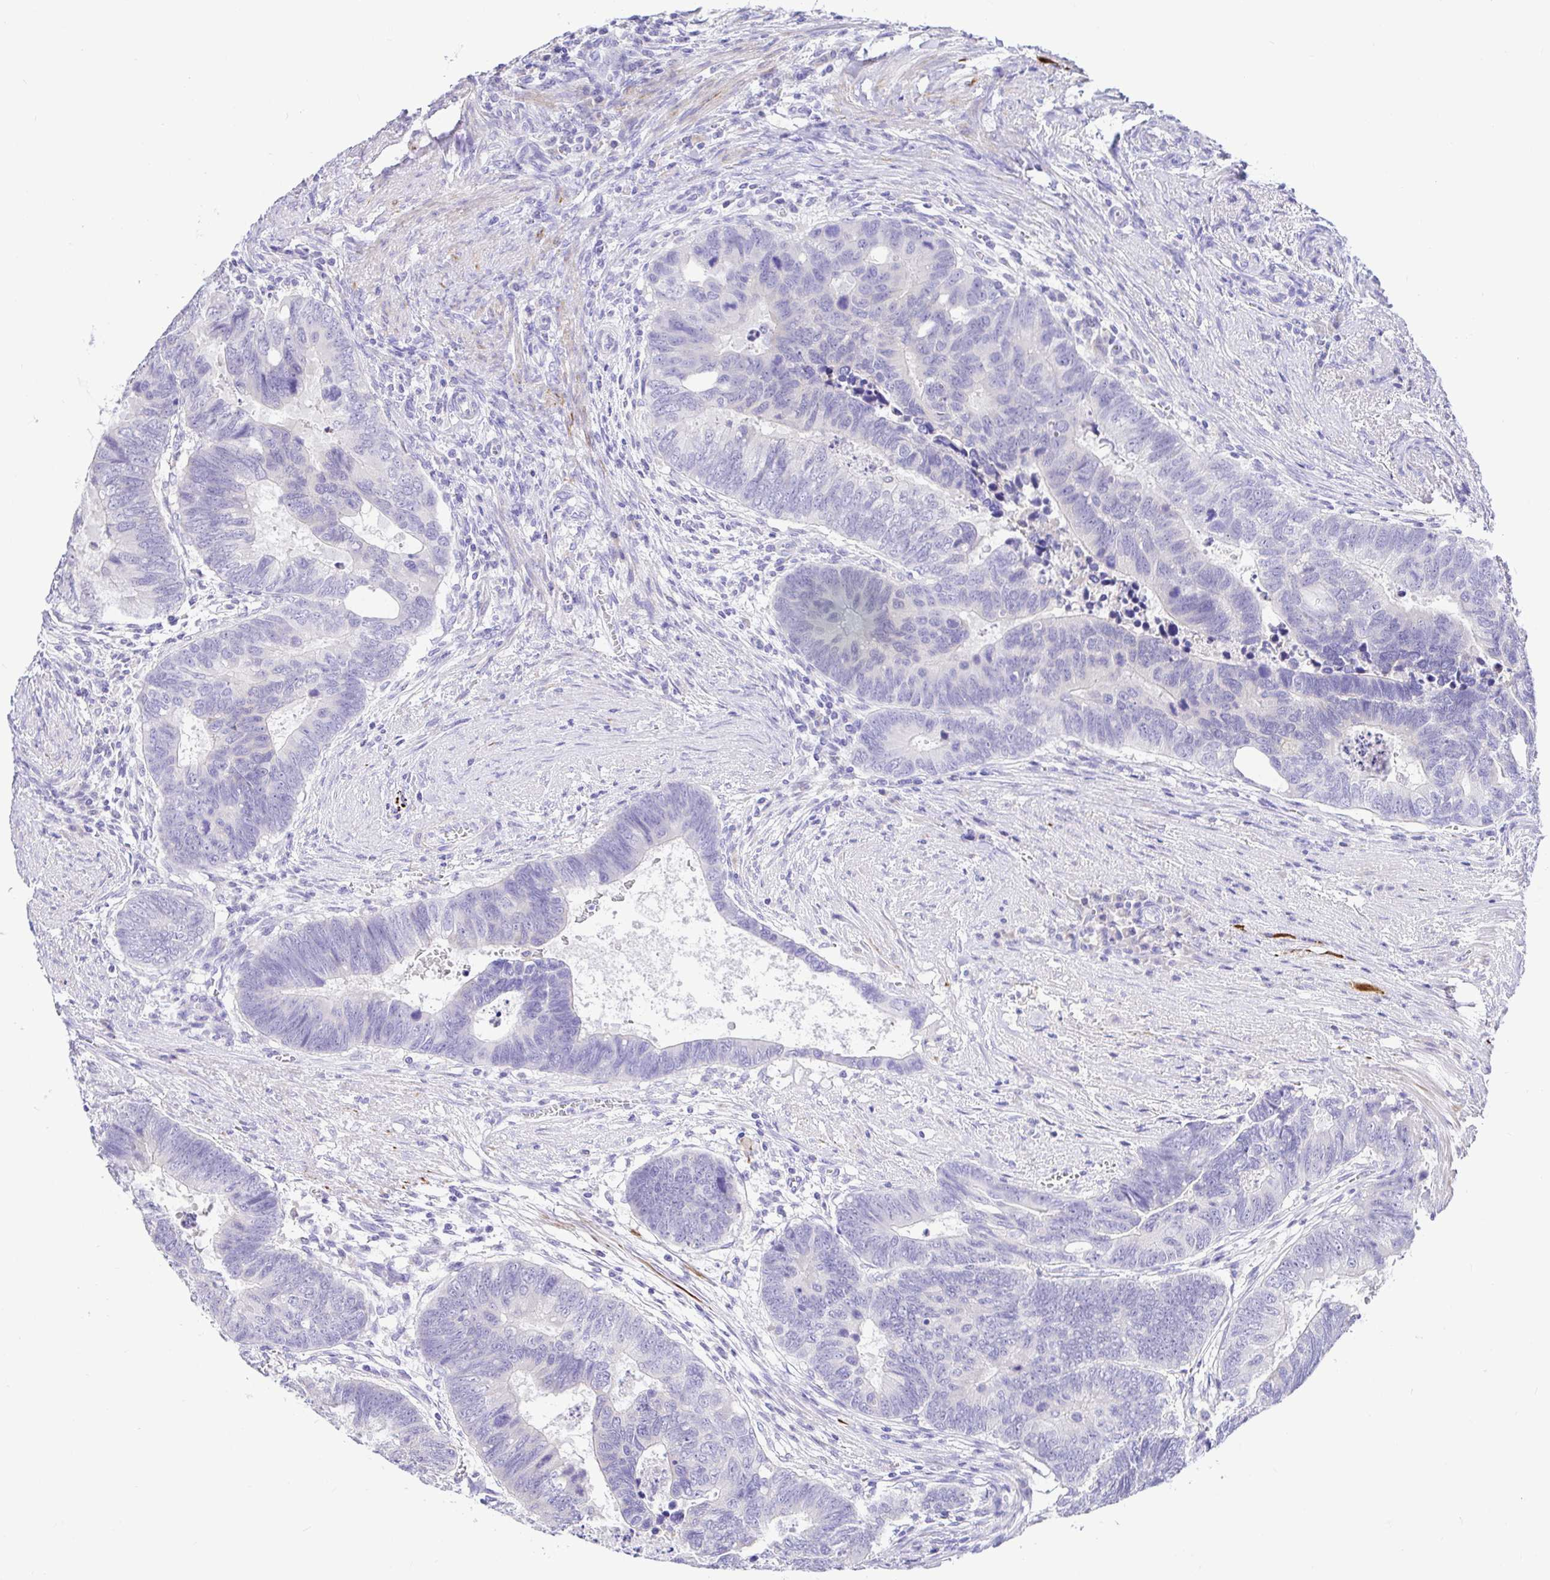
{"staining": {"intensity": "negative", "quantity": "none", "location": "none"}, "tissue": "colorectal cancer", "cell_type": "Tumor cells", "image_type": "cancer", "snomed": [{"axis": "morphology", "description": "Adenocarcinoma, NOS"}, {"axis": "topography", "description": "Colon"}], "caption": "The IHC histopathology image has no significant positivity in tumor cells of adenocarcinoma (colorectal) tissue.", "gene": "BACE2", "patient": {"sex": "male", "age": 62}}